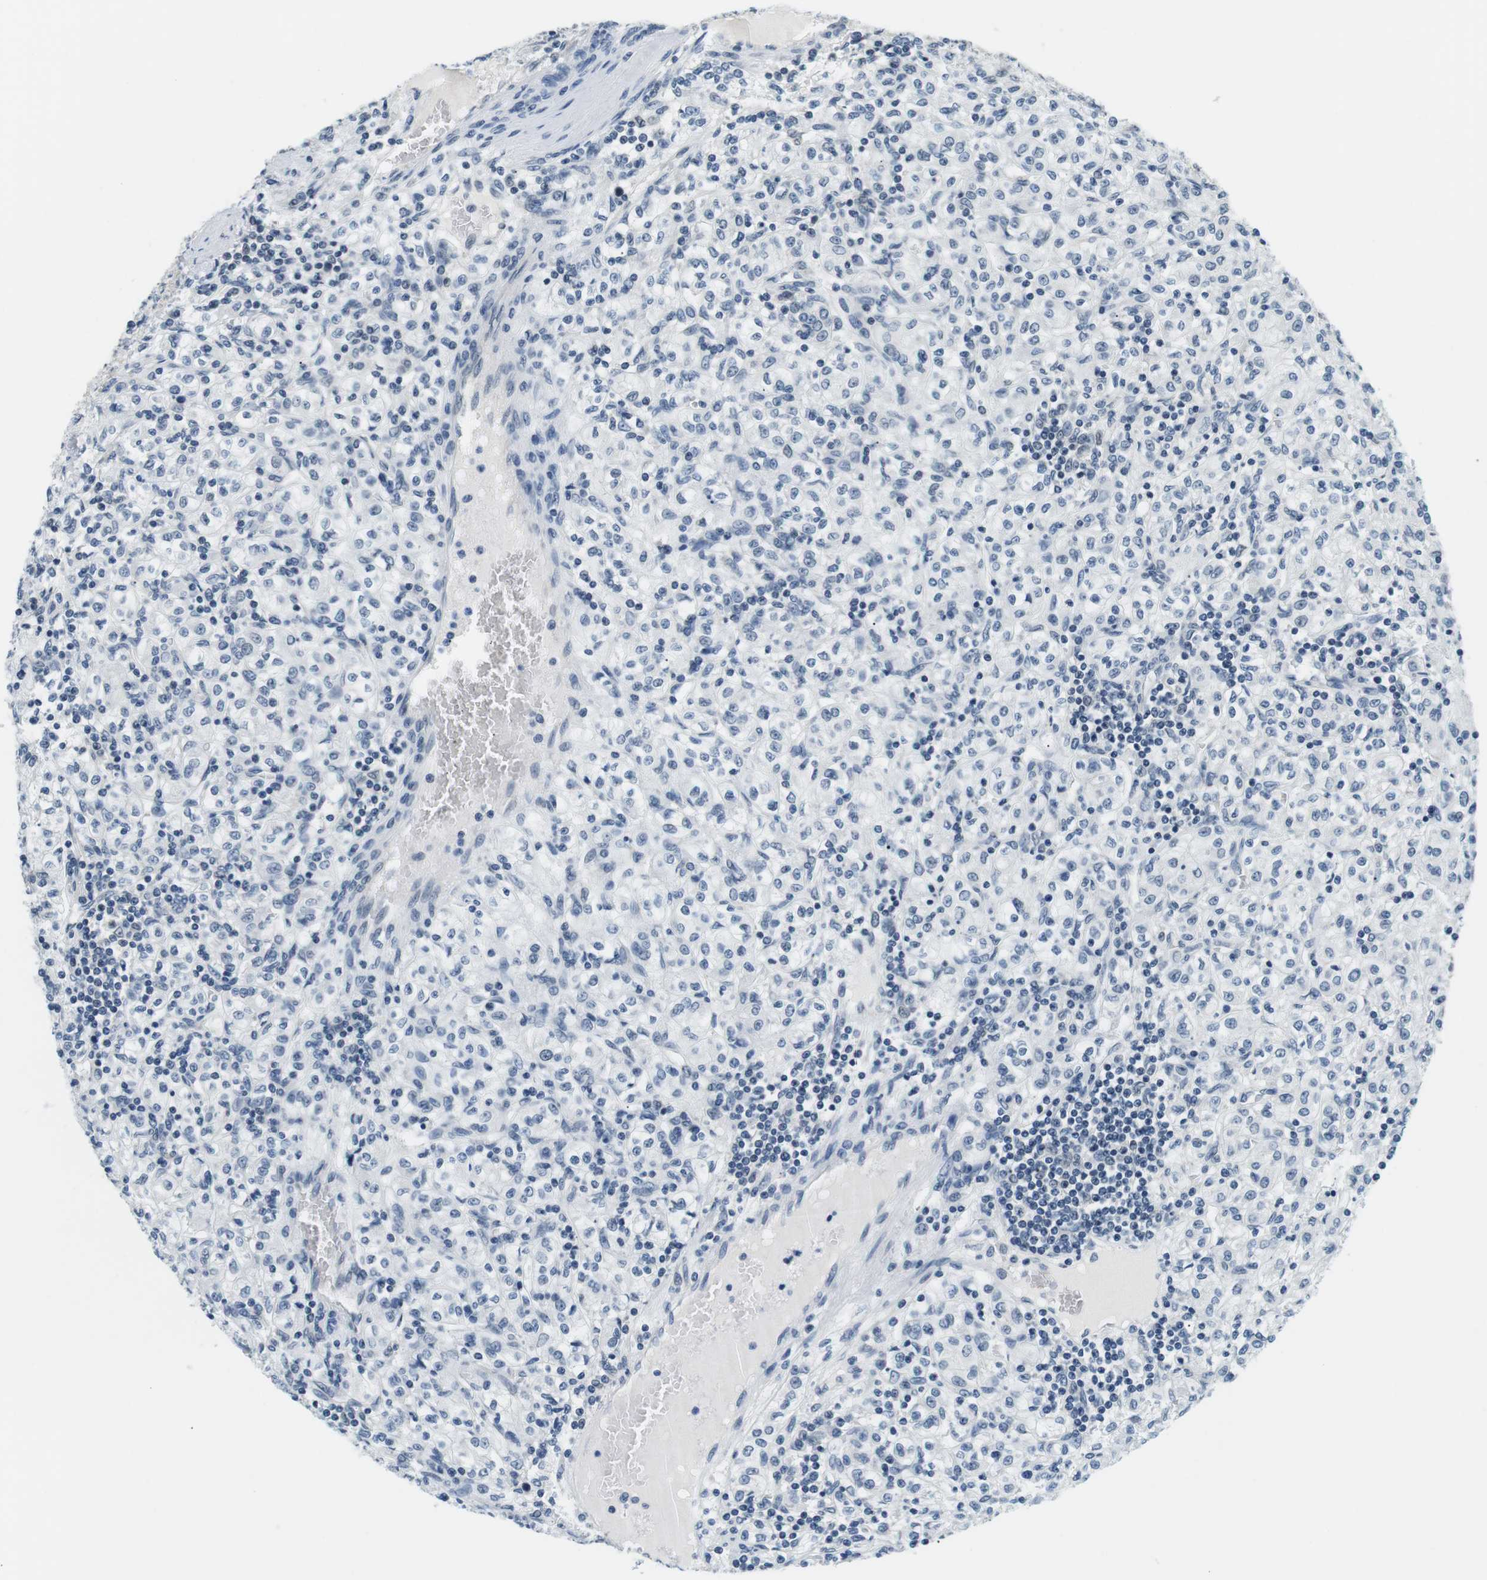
{"staining": {"intensity": "negative", "quantity": "none", "location": "none"}, "tissue": "renal cancer", "cell_type": "Tumor cells", "image_type": "cancer", "snomed": [{"axis": "morphology", "description": "Adenocarcinoma, NOS"}, {"axis": "topography", "description": "Kidney"}], "caption": "Human renal cancer stained for a protein using immunohistochemistry (IHC) demonstrates no positivity in tumor cells.", "gene": "CSNK2B", "patient": {"sex": "male", "age": 77}}